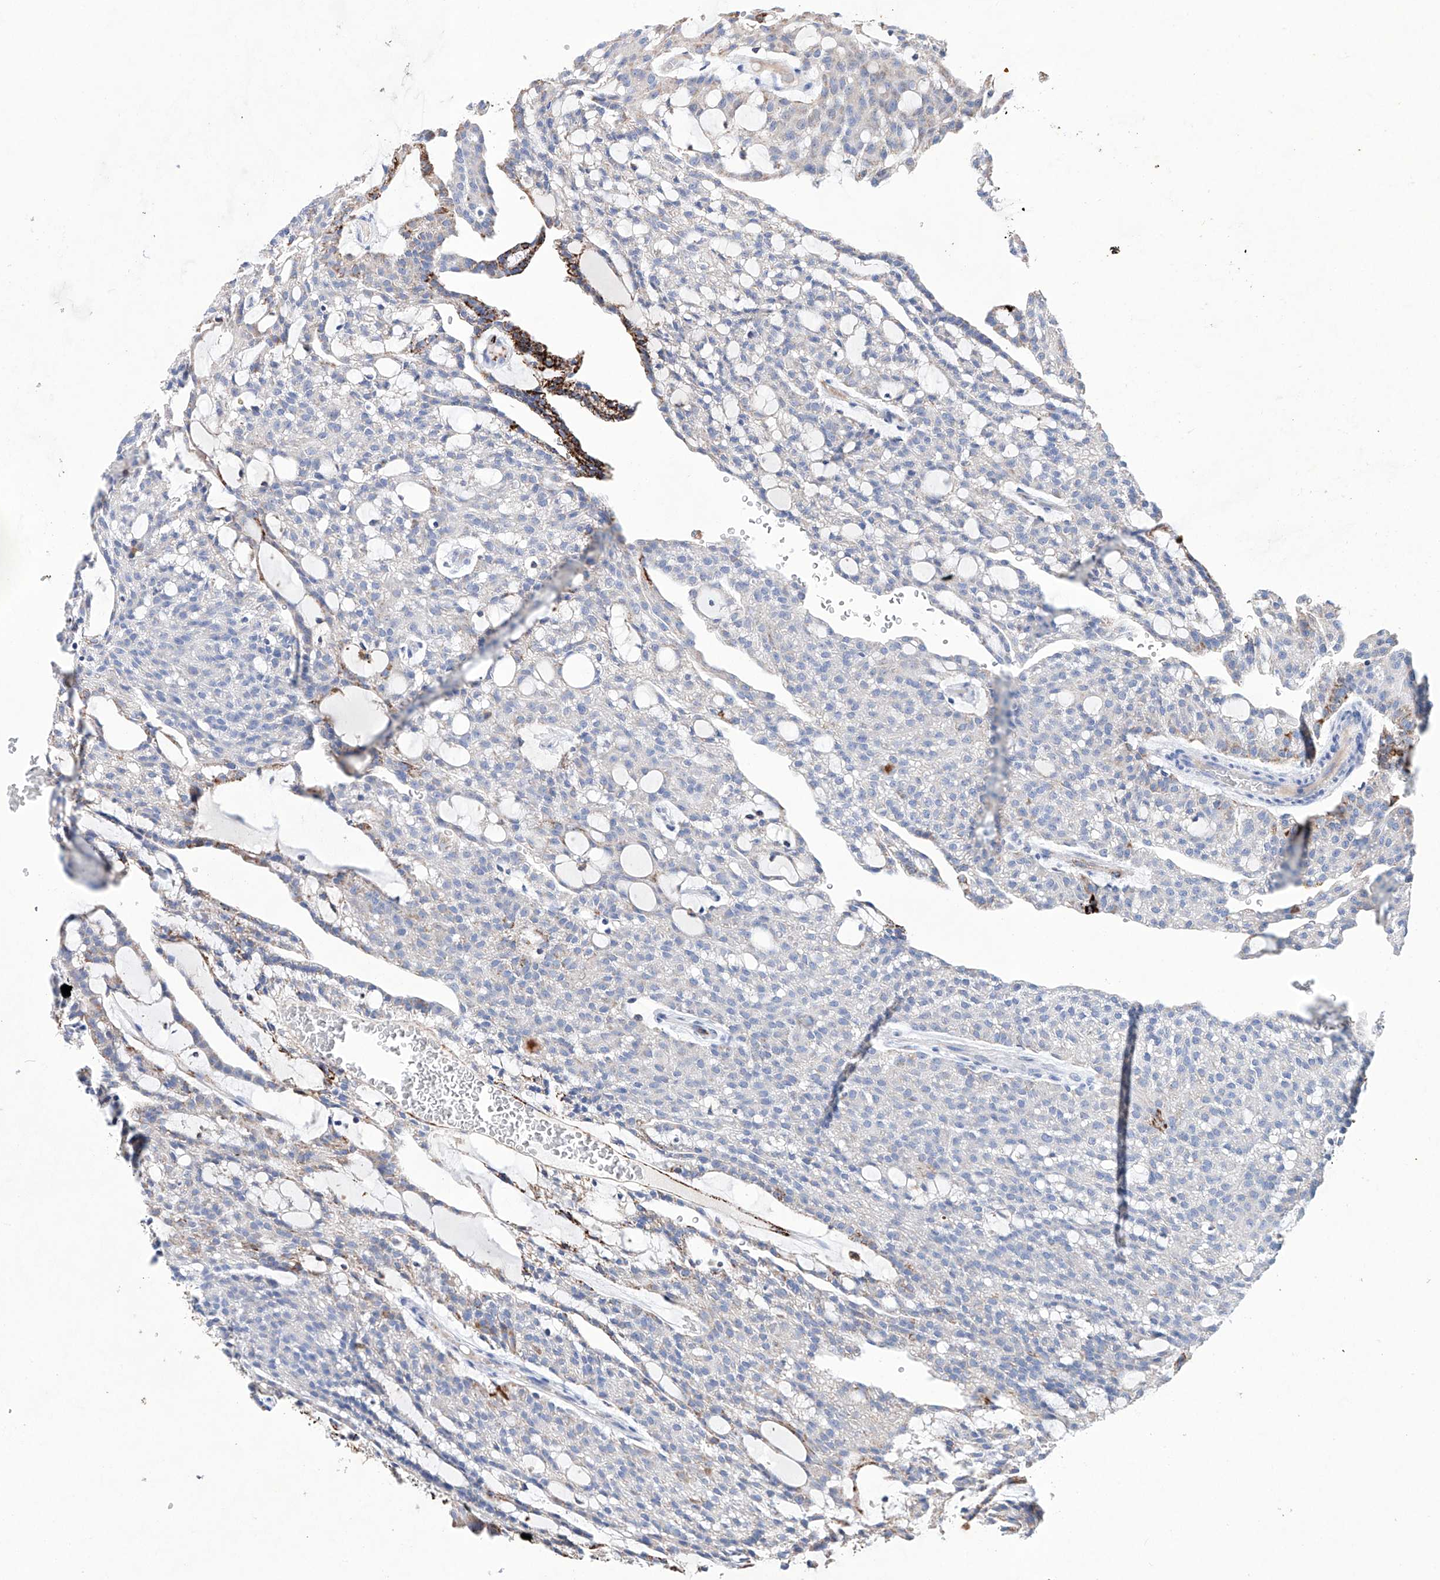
{"staining": {"intensity": "moderate", "quantity": "<25%", "location": "cytoplasmic/membranous"}, "tissue": "renal cancer", "cell_type": "Tumor cells", "image_type": "cancer", "snomed": [{"axis": "morphology", "description": "Adenocarcinoma, NOS"}, {"axis": "topography", "description": "Kidney"}], "caption": "Protein expression analysis of human renal cancer reveals moderate cytoplasmic/membranous staining in approximately <25% of tumor cells.", "gene": "NRROS", "patient": {"sex": "male", "age": 63}}